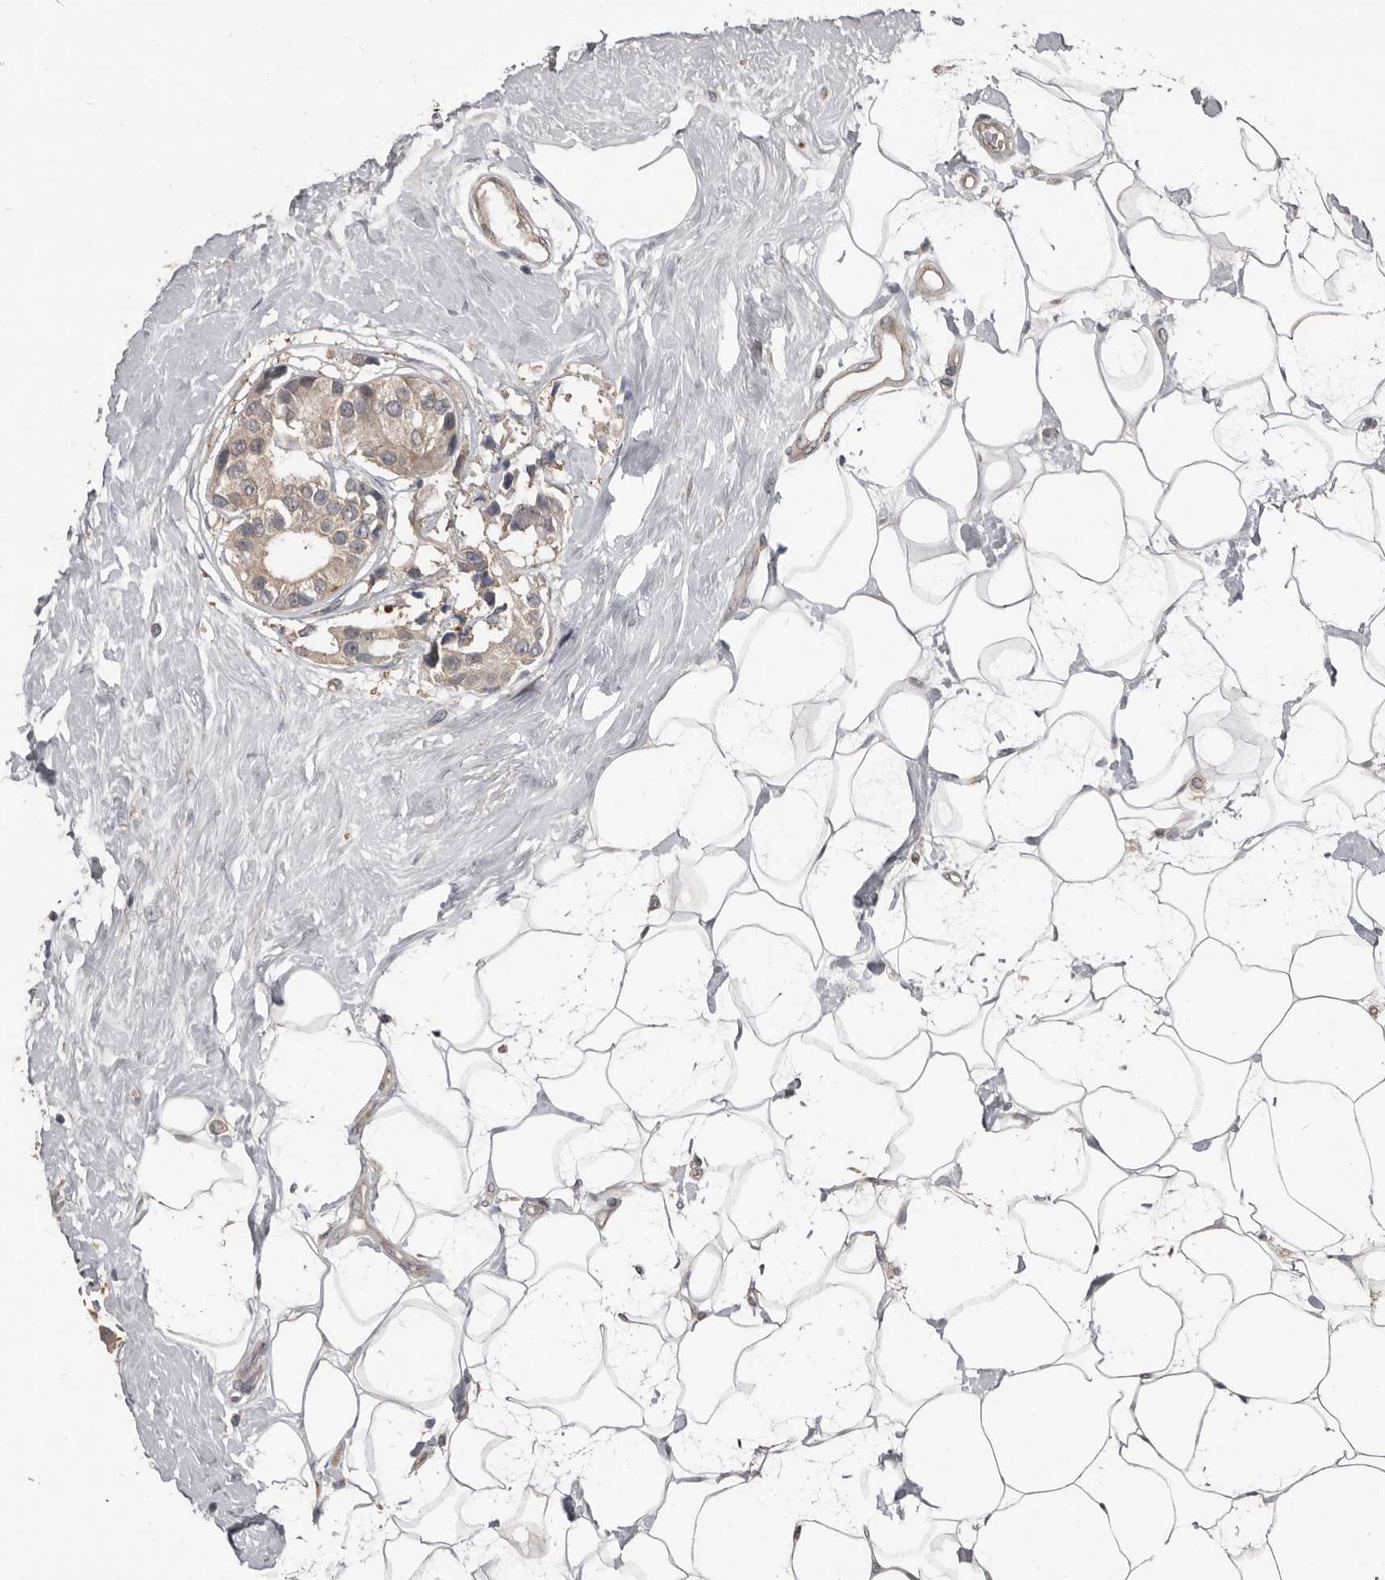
{"staining": {"intensity": "weak", "quantity": ">75%", "location": "cytoplasmic/membranous"}, "tissue": "breast cancer", "cell_type": "Tumor cells", "image_type": "cancer", "snomed": [{"axis": "morphology", "description": "Normal tissue, NOS"}, {"axis": "morphology", "description": "Duct carcinoma"}, {"axis": "topography", "description": "Breast"}], "caption": "Weak cytoplasmic/membranous expression is appreciated in about >75% of tumor cells in intraductal carcinoma (breast).", "gene": "KCNJ8", "patient": {"sex": "female", "age": 39}}